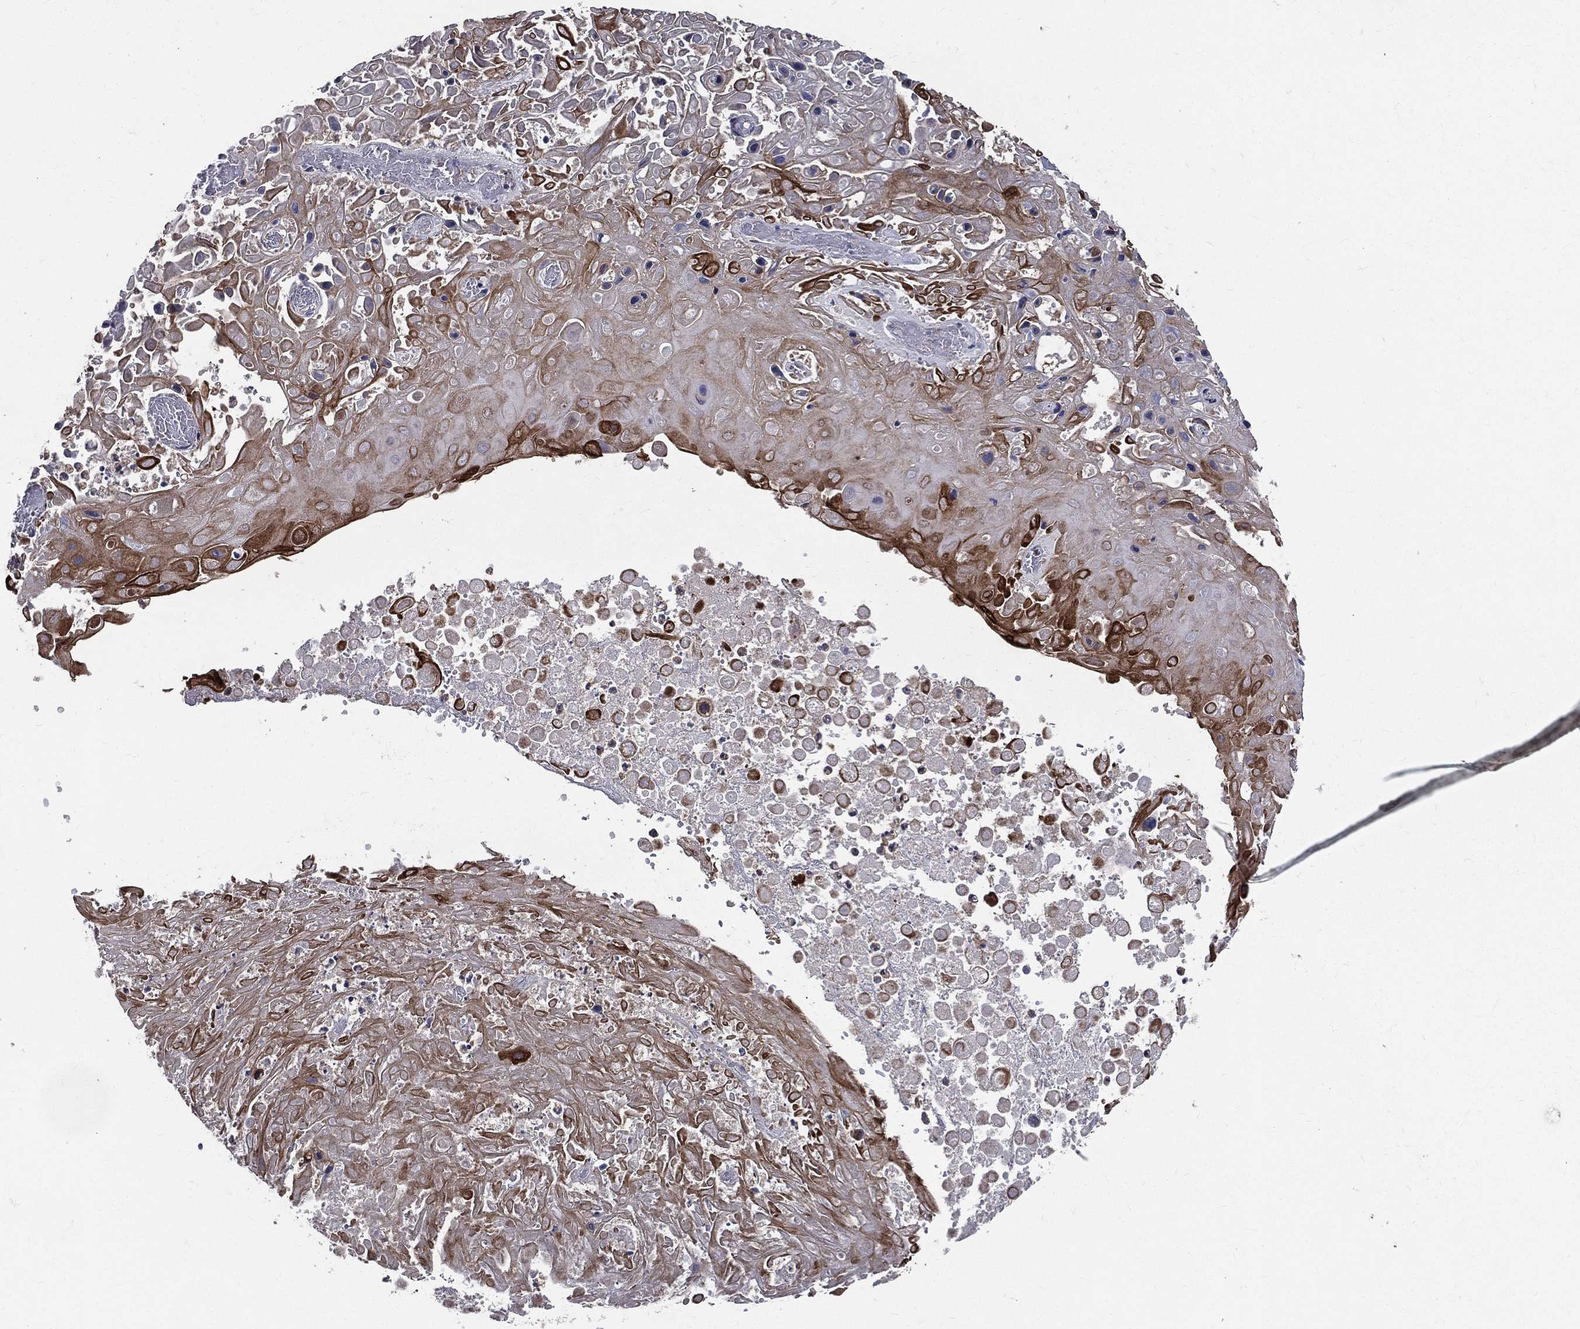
{"staining": {"intensity": "strong", "quantity": "<25%", "location": "cytoplasmic/membranous"}, "tissue": "skin cancer", "cell_type": "Tumor cells", "image_type": "cancer", "snomed": [{"axis": "morphology", "description": "Squamous cell carcinoma, NOS"}, {"axis": "topography", "description": "Skin"}], "caption": "Skin cancer stained with IHC displays strong cytoplasmic/membranous expression in about <25% of tumor cells.", "gene": "SERPINB2", "patient": {"sex": "male", "age": 82}}